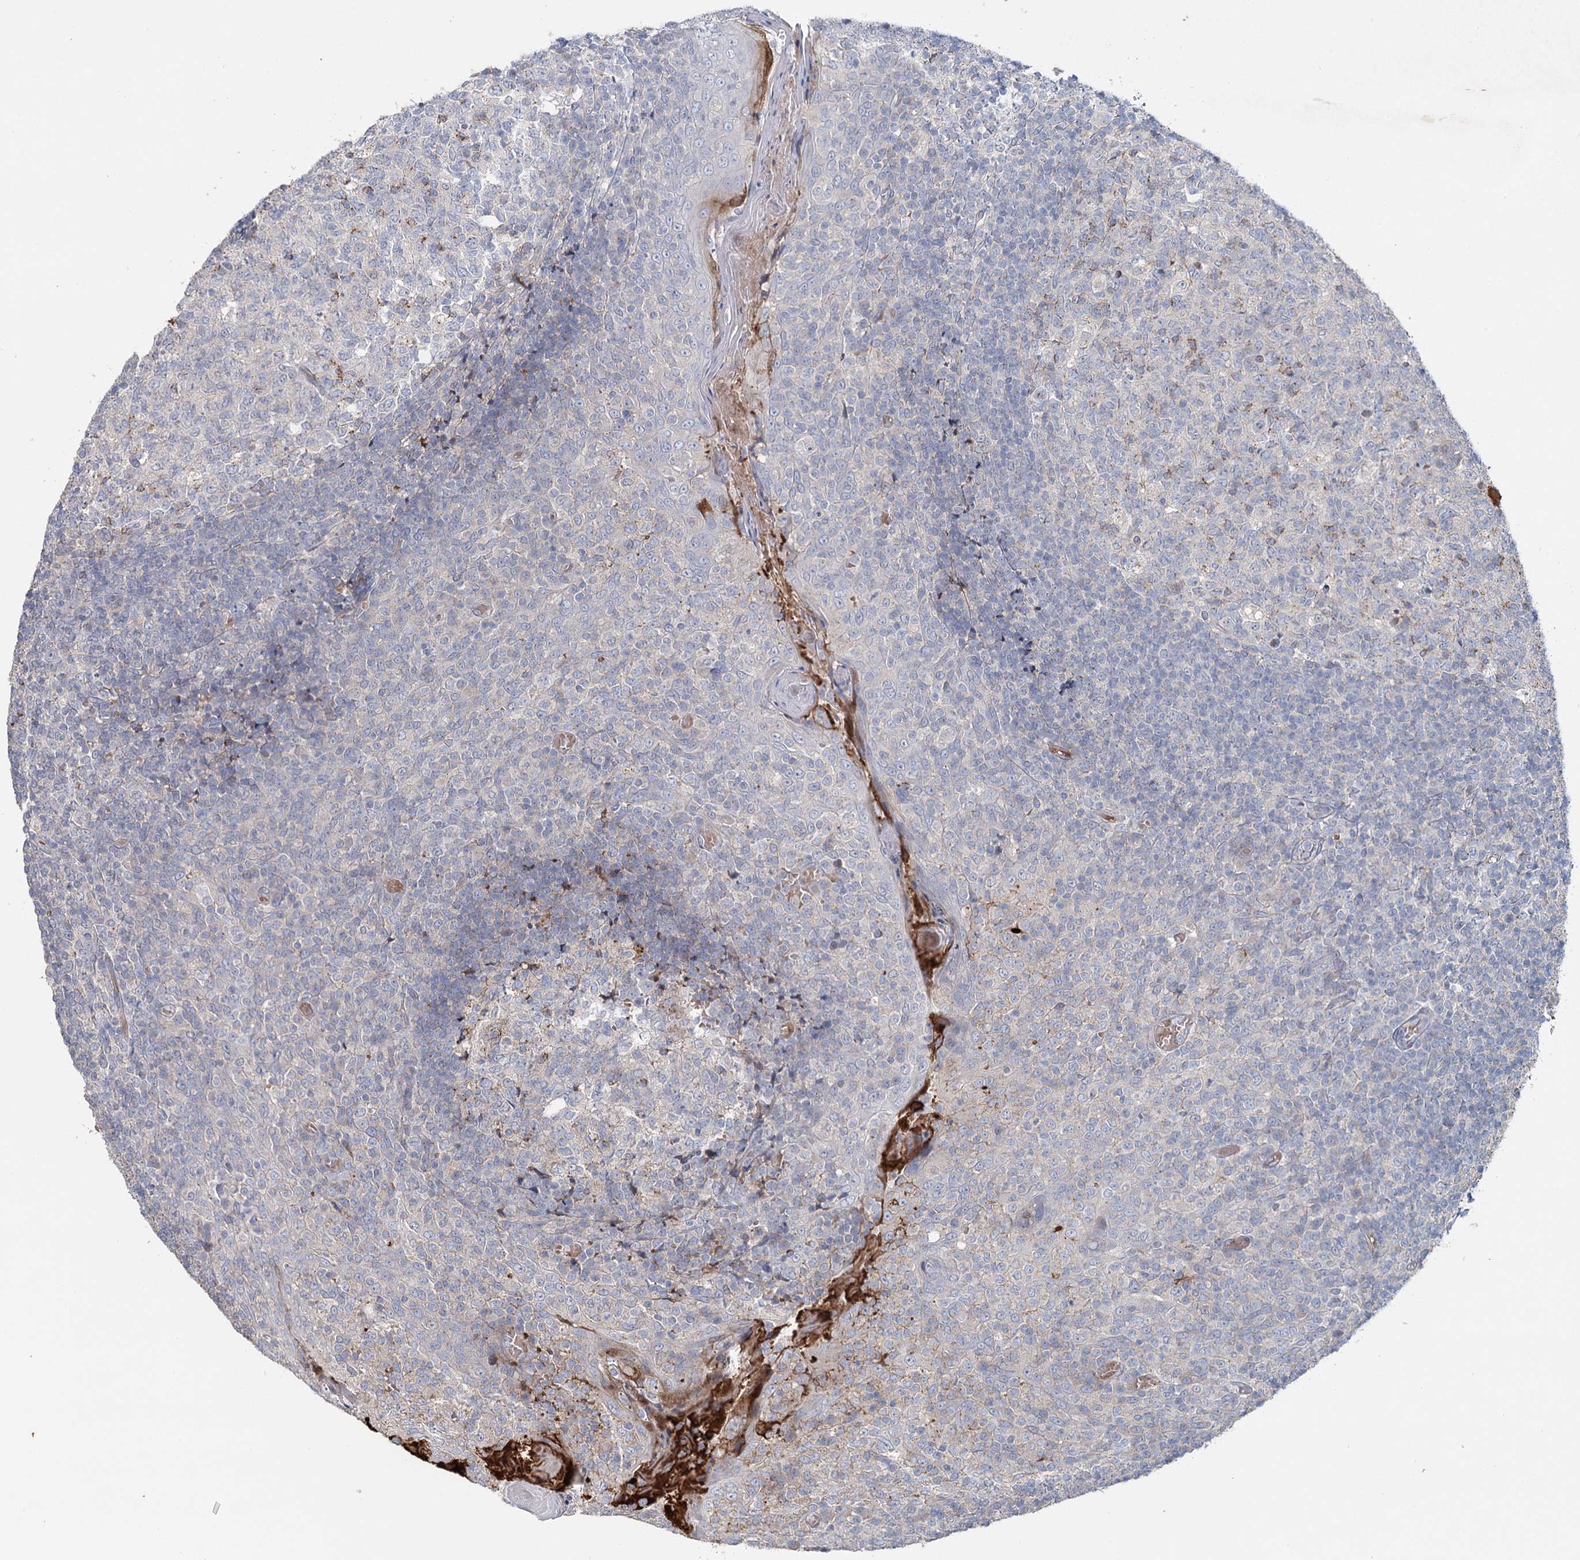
{"staining": {"intensity": "weak", "quantity": "<25%", "location": "cytoplasmic/membranous"}, "tissue": "tonsil", "cell_type": "Germinal center cells", "image_type": "normal", "snomed": [{"axis": "morphology", "description": "Normal tissue, NOS"}, {"axis": "topography", "description": "Tonsil"}], "caption": "IHC photomicrograph of normal human tonsil stained for a protein (brown), which demonstrates no staining in germinal center cells.", "gene": "ALKBH8", "patient": {"sex": "female", "age": 19}}